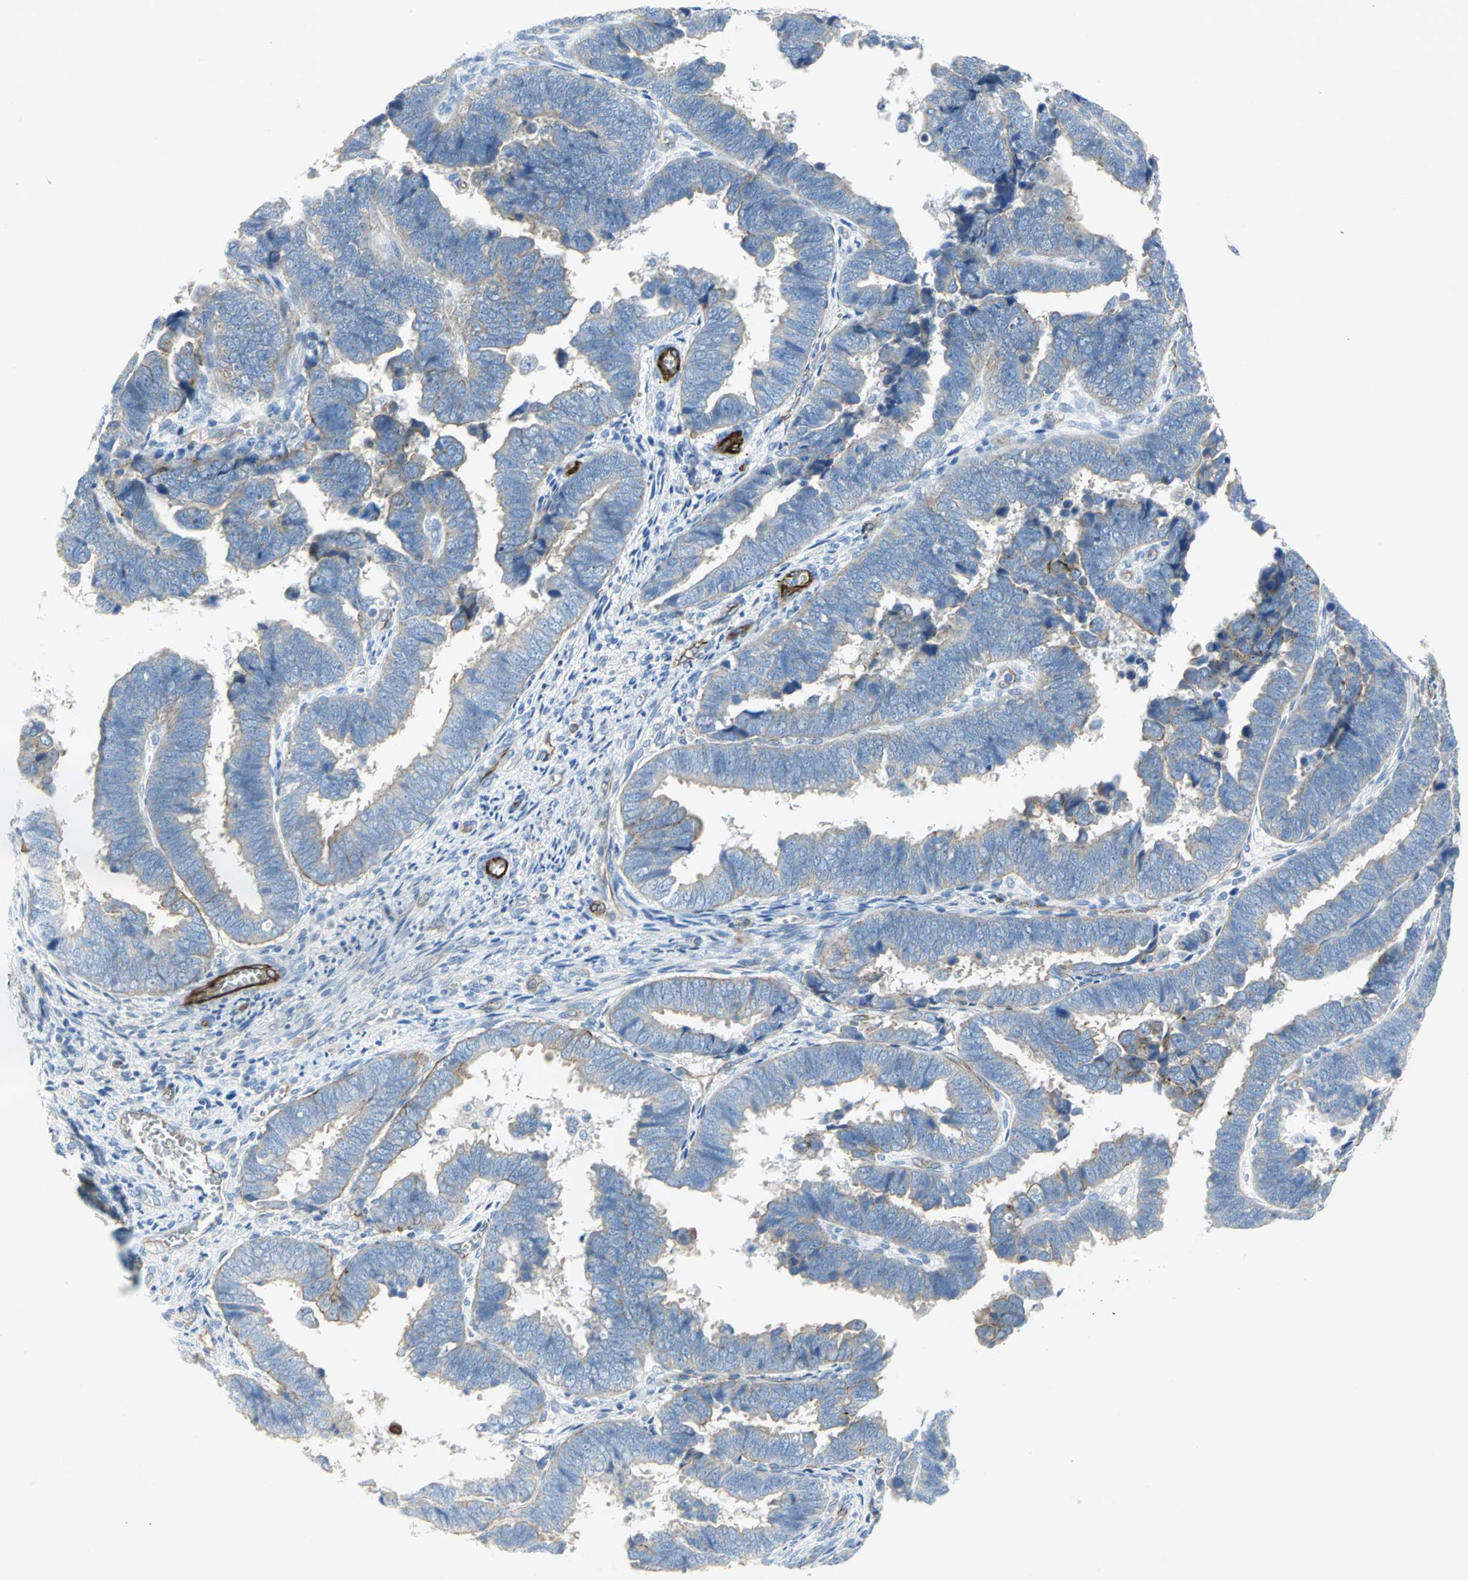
{"staining": {"intensity": "weak", "quantity": "25%-75%", "location": "cytoplasmic/membranous"}, "tissue": "endometrial cancer", "cell_type": "Tumor cells", "image_type": "cancer", "snomed": [{"axis": "morphology", "description": "Adenocarcinoma, NOS"}, {"axis": "topography", "description": "Endometrium"}], "caption": "This photomicrograph shows IHC staining of human endometrial adenocarcinoma, with low weak cytoplasmic/membranous expression in about 25%-75% of tumor cells.", "gene": "FLNB", "patient": {"sex": "female", "age": 75}}